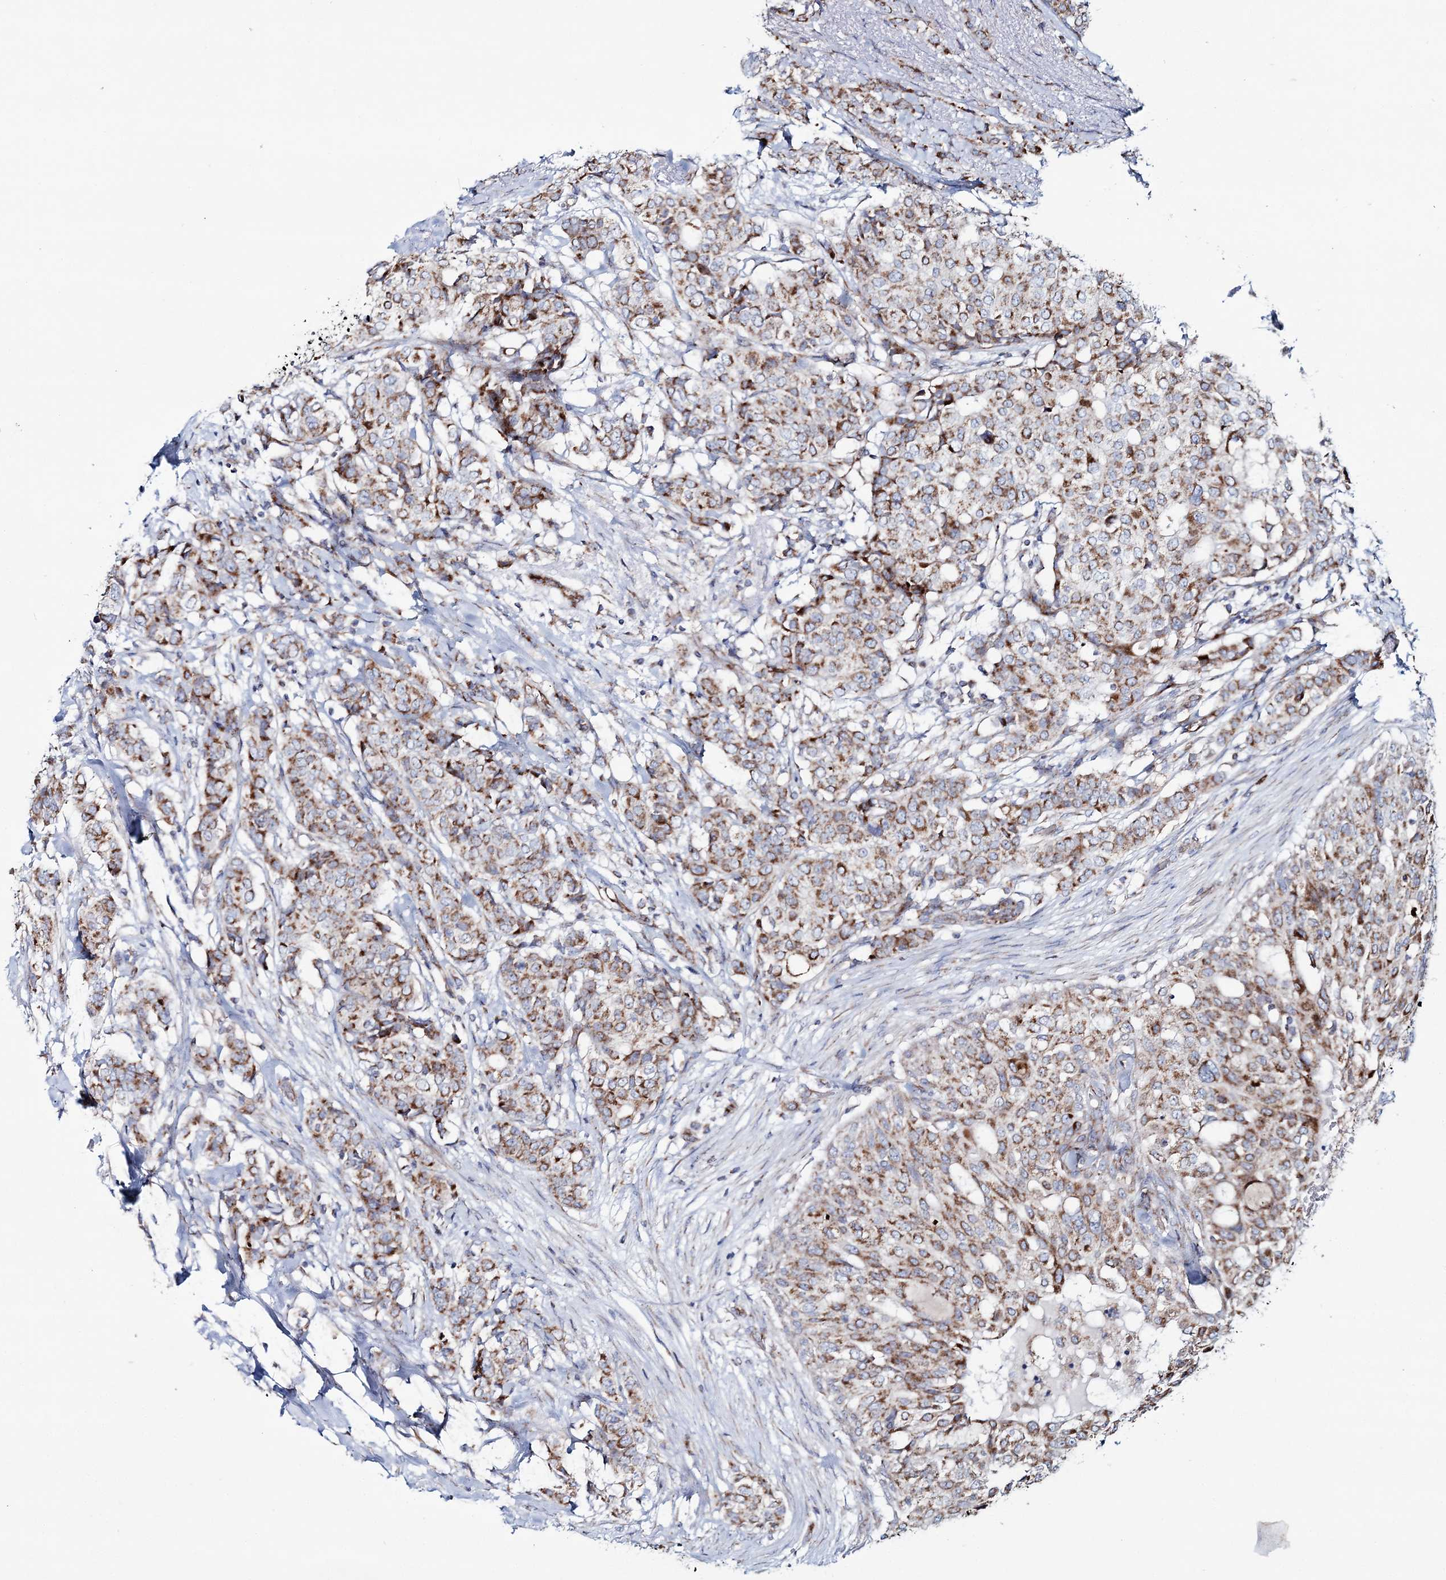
{"staining": {"intensity": "moderate", "quantity": ">75%", "location": "cytoplasmic/membranous"}, "tissue": "breast cancer", "cell_type": "Tumor cells", "image_type": "cancer", "snomed": [{"axis": "morphology", "description": "Lobular carcinoma"}, {"axis": "topography", "description": "Breast"}], "caption": "Brown immunohistochemical staining in human breast cancer (lobular carcinoma) reveals moderate cytoplasmic/membranous positivity in about >75% of tumor cells.", "gene": "ARHGAP6", "patient": {"sex": "female", "age": 51}}